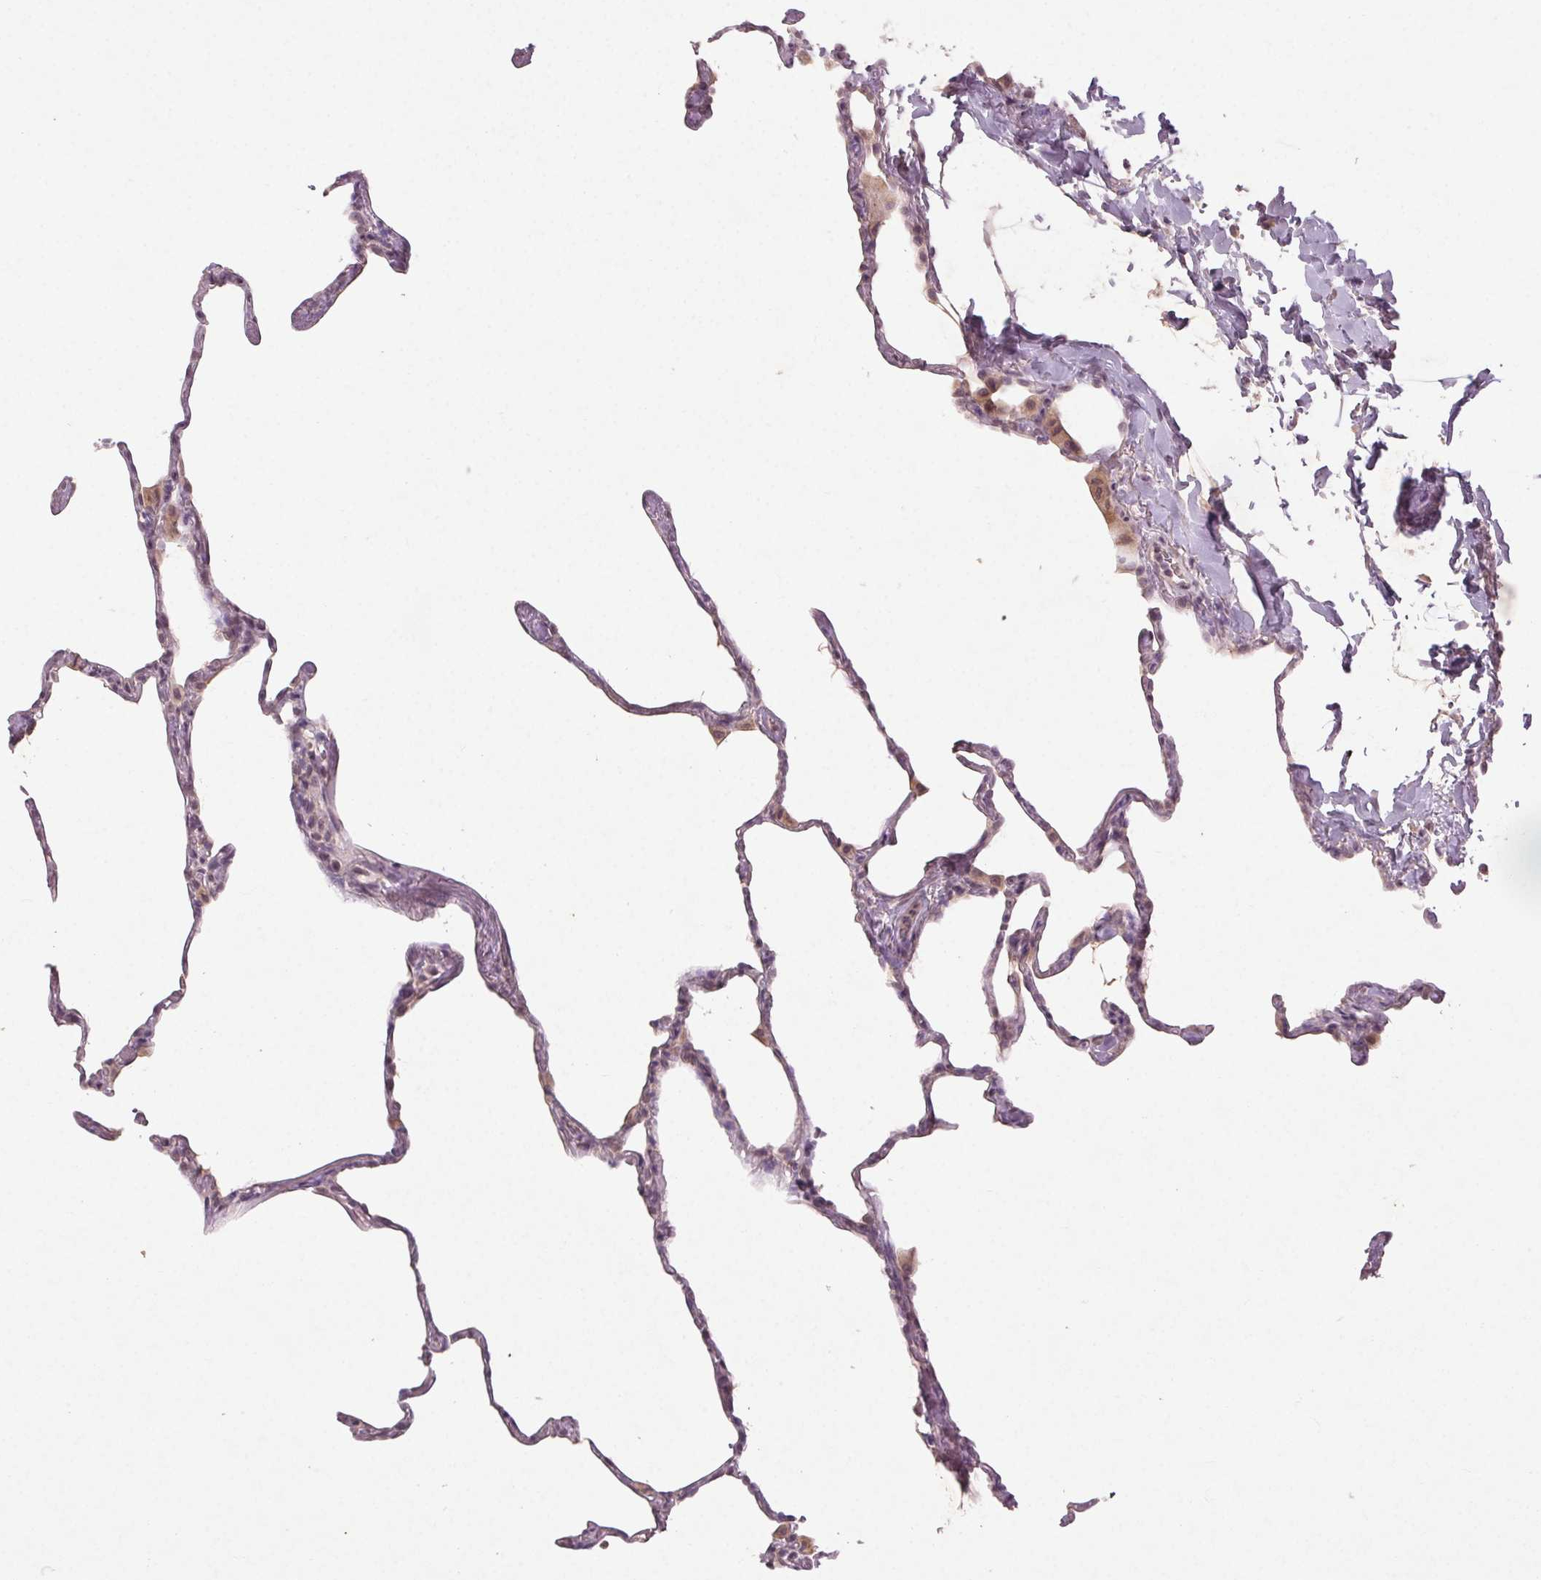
{"staining": {"intensity": "negative", "quantity": "none", "location": "none"}, "tissue": "lung", "cell_type": "Alveolar cells", "image_type": "normal", "snomed": [{"axis": "morphology", "description": "Normal tissue, NOS"}, {"axis": "topography", "description": "Lung"}], "caption": "Lung was stained to show a protein in brown. There is no significant positivity in alveolar cells. Brightfield microscopy of IHC stained with DAB (brown) and hematoxylin (blue), captured at high magnification.", "gene": "ENSG00000255641", "patient": {"sex": "male", "age": 65}}